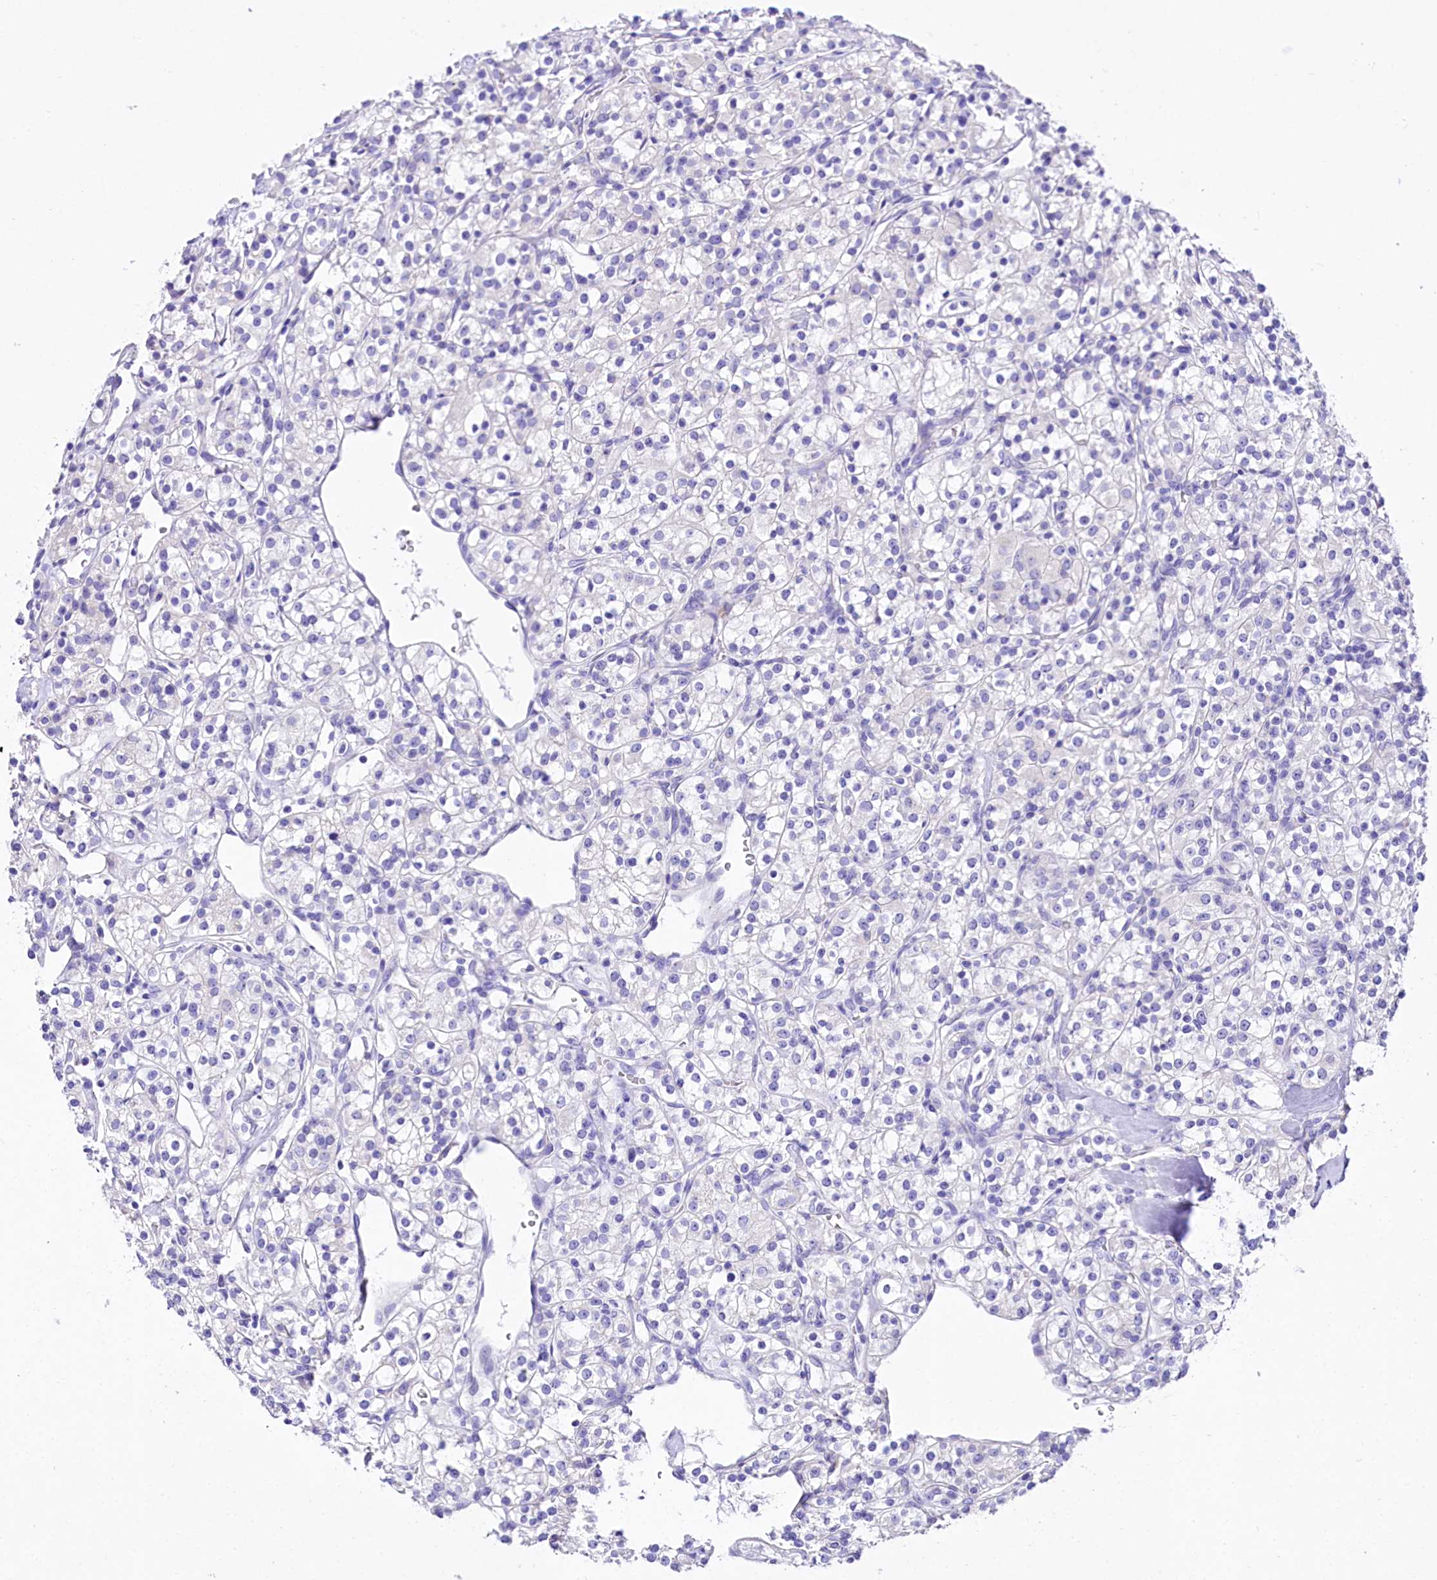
{"staining": {"intensity": "negative", "quantity": "none", "location": "none"}, "tissue": "renal cancer", "cell_type": "Tumor cells", "image_type": "cancer", "snomed": [{"axis": "morphology", "description": "Adenocarcinoma, NOS"}, {"axis": "topography", "description": "Kidney"}], "caption": "Immunohistochemistry image of neoplastic tissue: renal cancer stained with DAB shows no significant protein staining in tumor cells.", "gene": "A2ML1", "patient": {"sex": "male", "age": 77}}